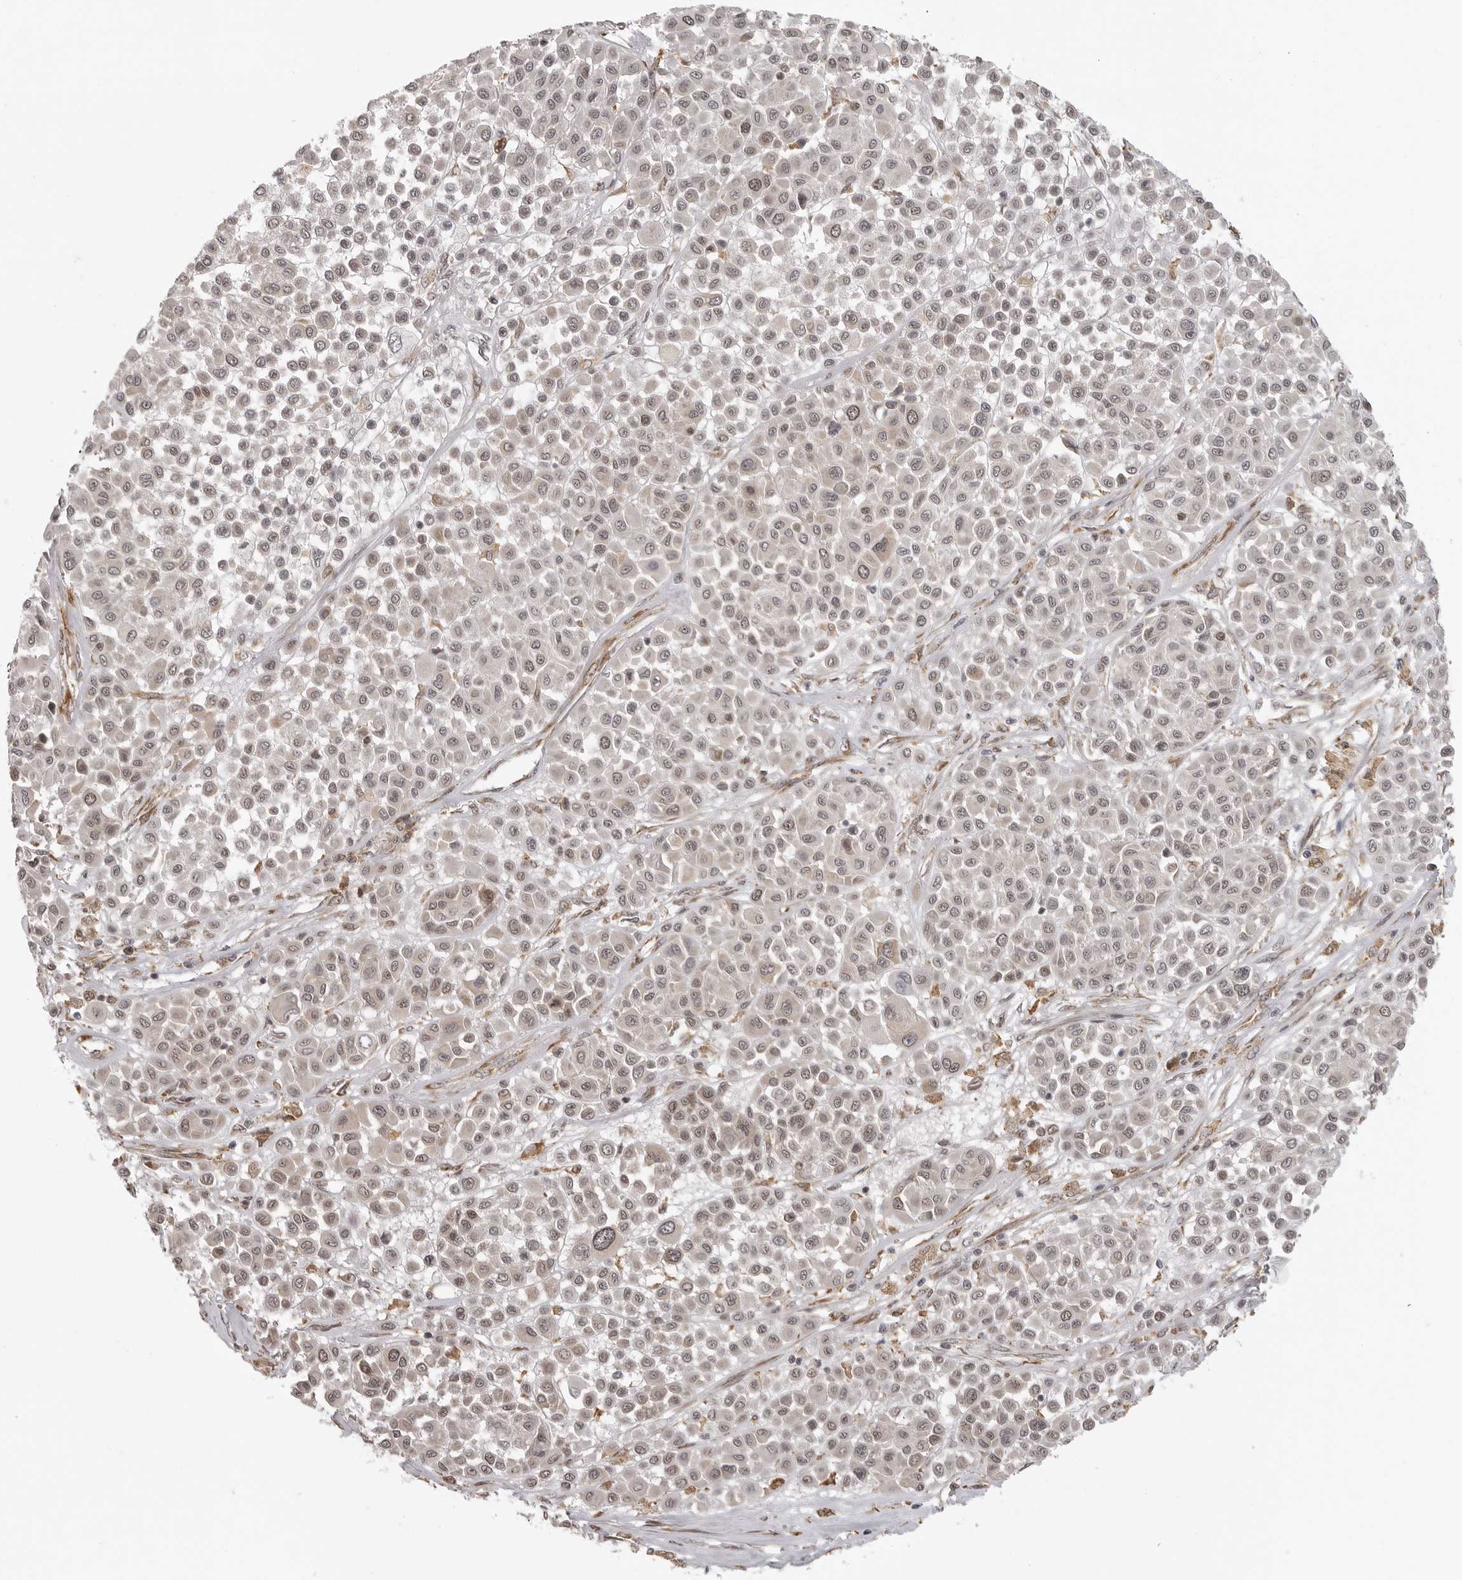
{"staining": {"intensity": "weak", "quantity": "<25%", "location": "nuclear"}, "tissue": "melanoma", "cell_type": "Tumor cells", "image_type": "cancer", "snomed": [{"axis": "morphology", "description": "Malignant melanoma, Metastatic site"}, {"axis": "topography", "description": "Soft tissue"}], "caption": "An image of melanoma stained for a protein displays no brown staining in tumor cells. (Stains: DAB (3,3'-diaminobenzidine) IHC with hematoxylin counter stain, Microscopy: brightfield microscopy at high magnification).", "gene": "ISG20L2", "patient": {"sex": "male", "age": 41}}